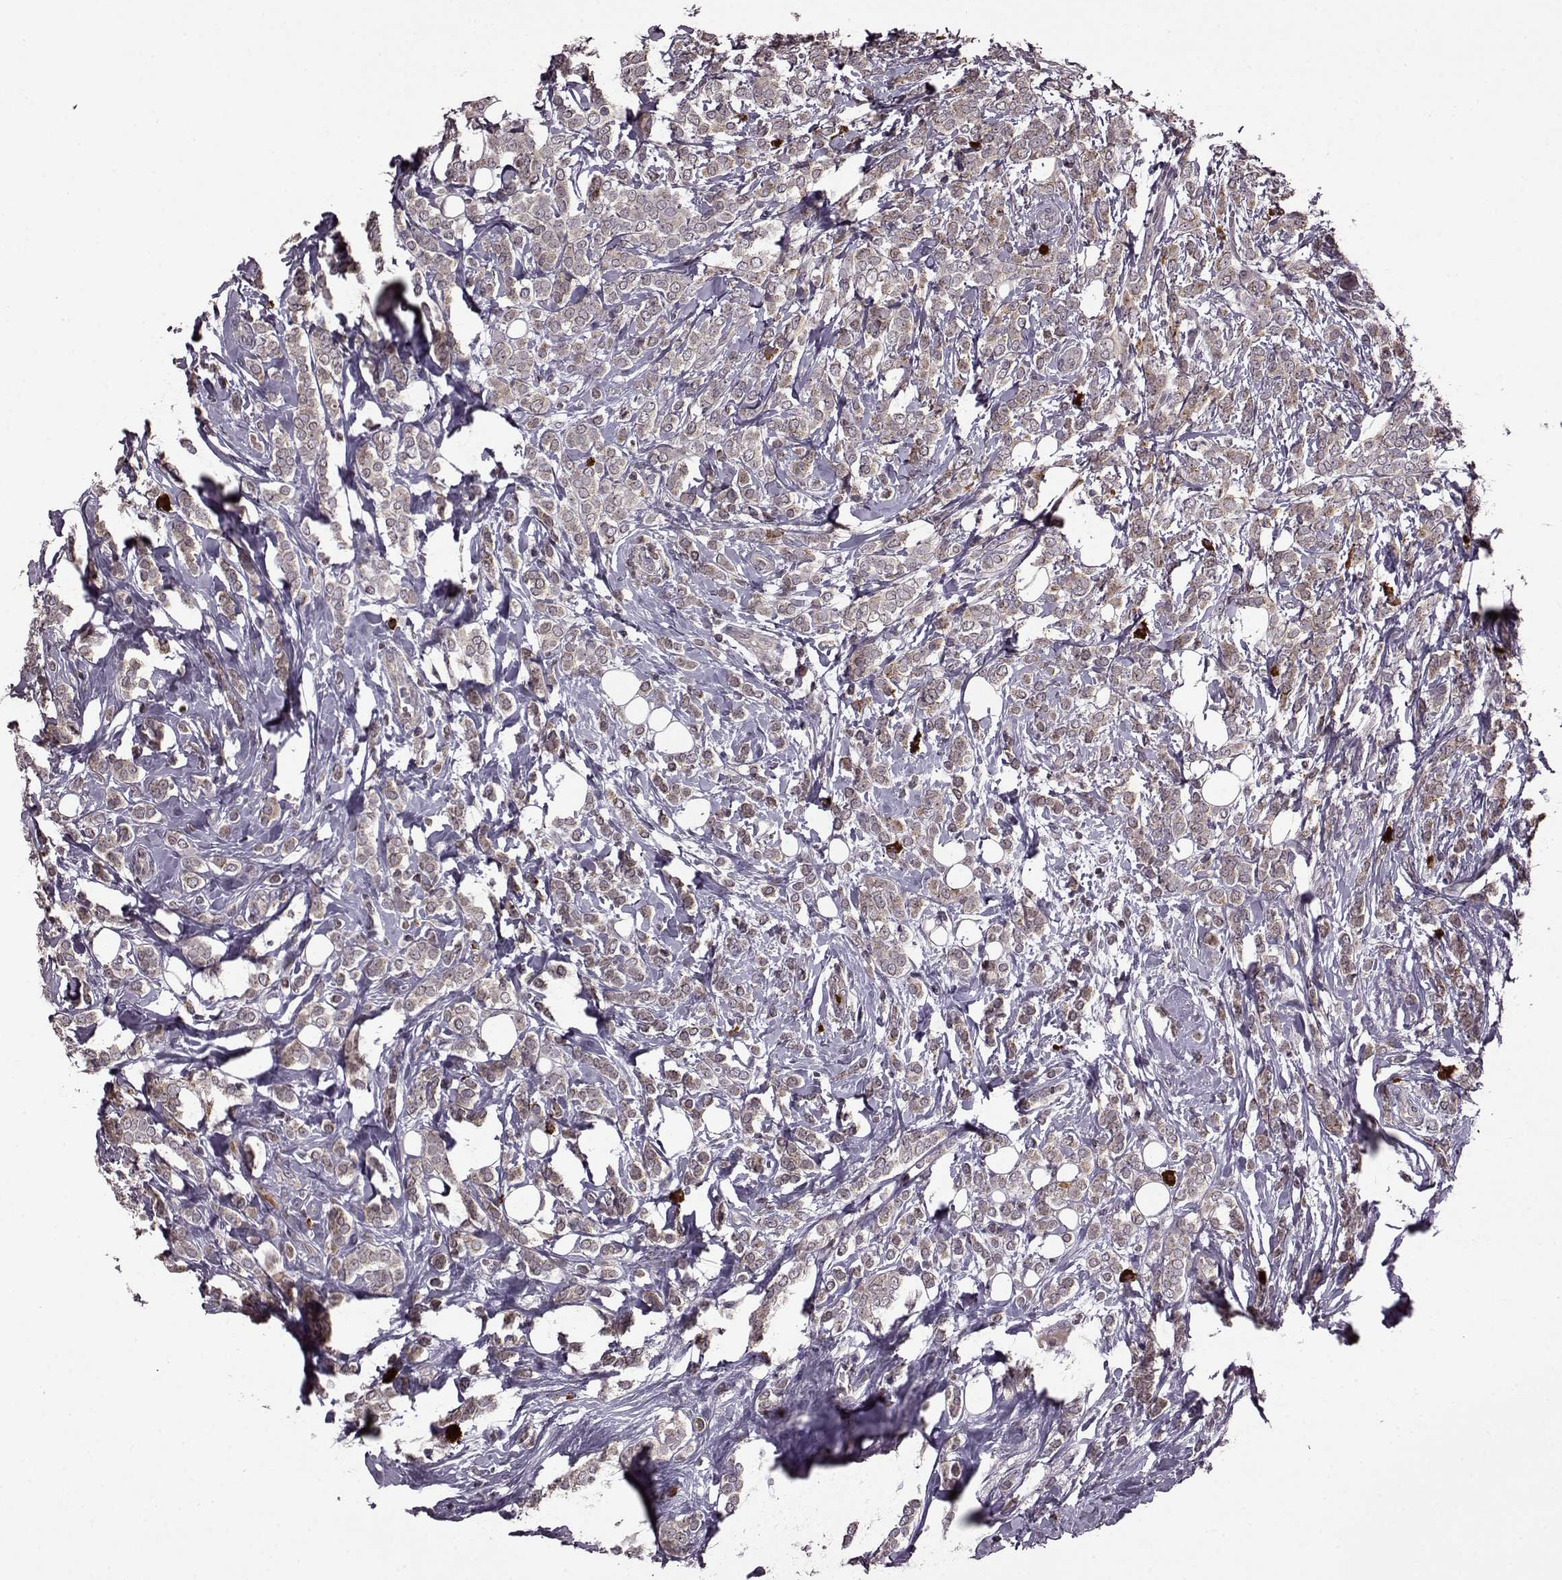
{"staining": {"intensity": "weak", "quantity": "25%-75%", "location": "cytoplasmic/membranous"}, "tissue": "breast cancer", "cell_type": "Tumor cells", "image_type": "cancer", "snomed": [{"axis": "morphology", "description": "Lobular carcinoma"}, {"axis": "topography", "description": "Breast"}], "caption": "The micrograph reveals staining of breast cancer (lobular carcinoma), revealing weak cytoplasmic/membranous protein staining (brown color) within tumor cells.", "gene": "TRMU", "patient": {"sex": "female", "age": 49}}